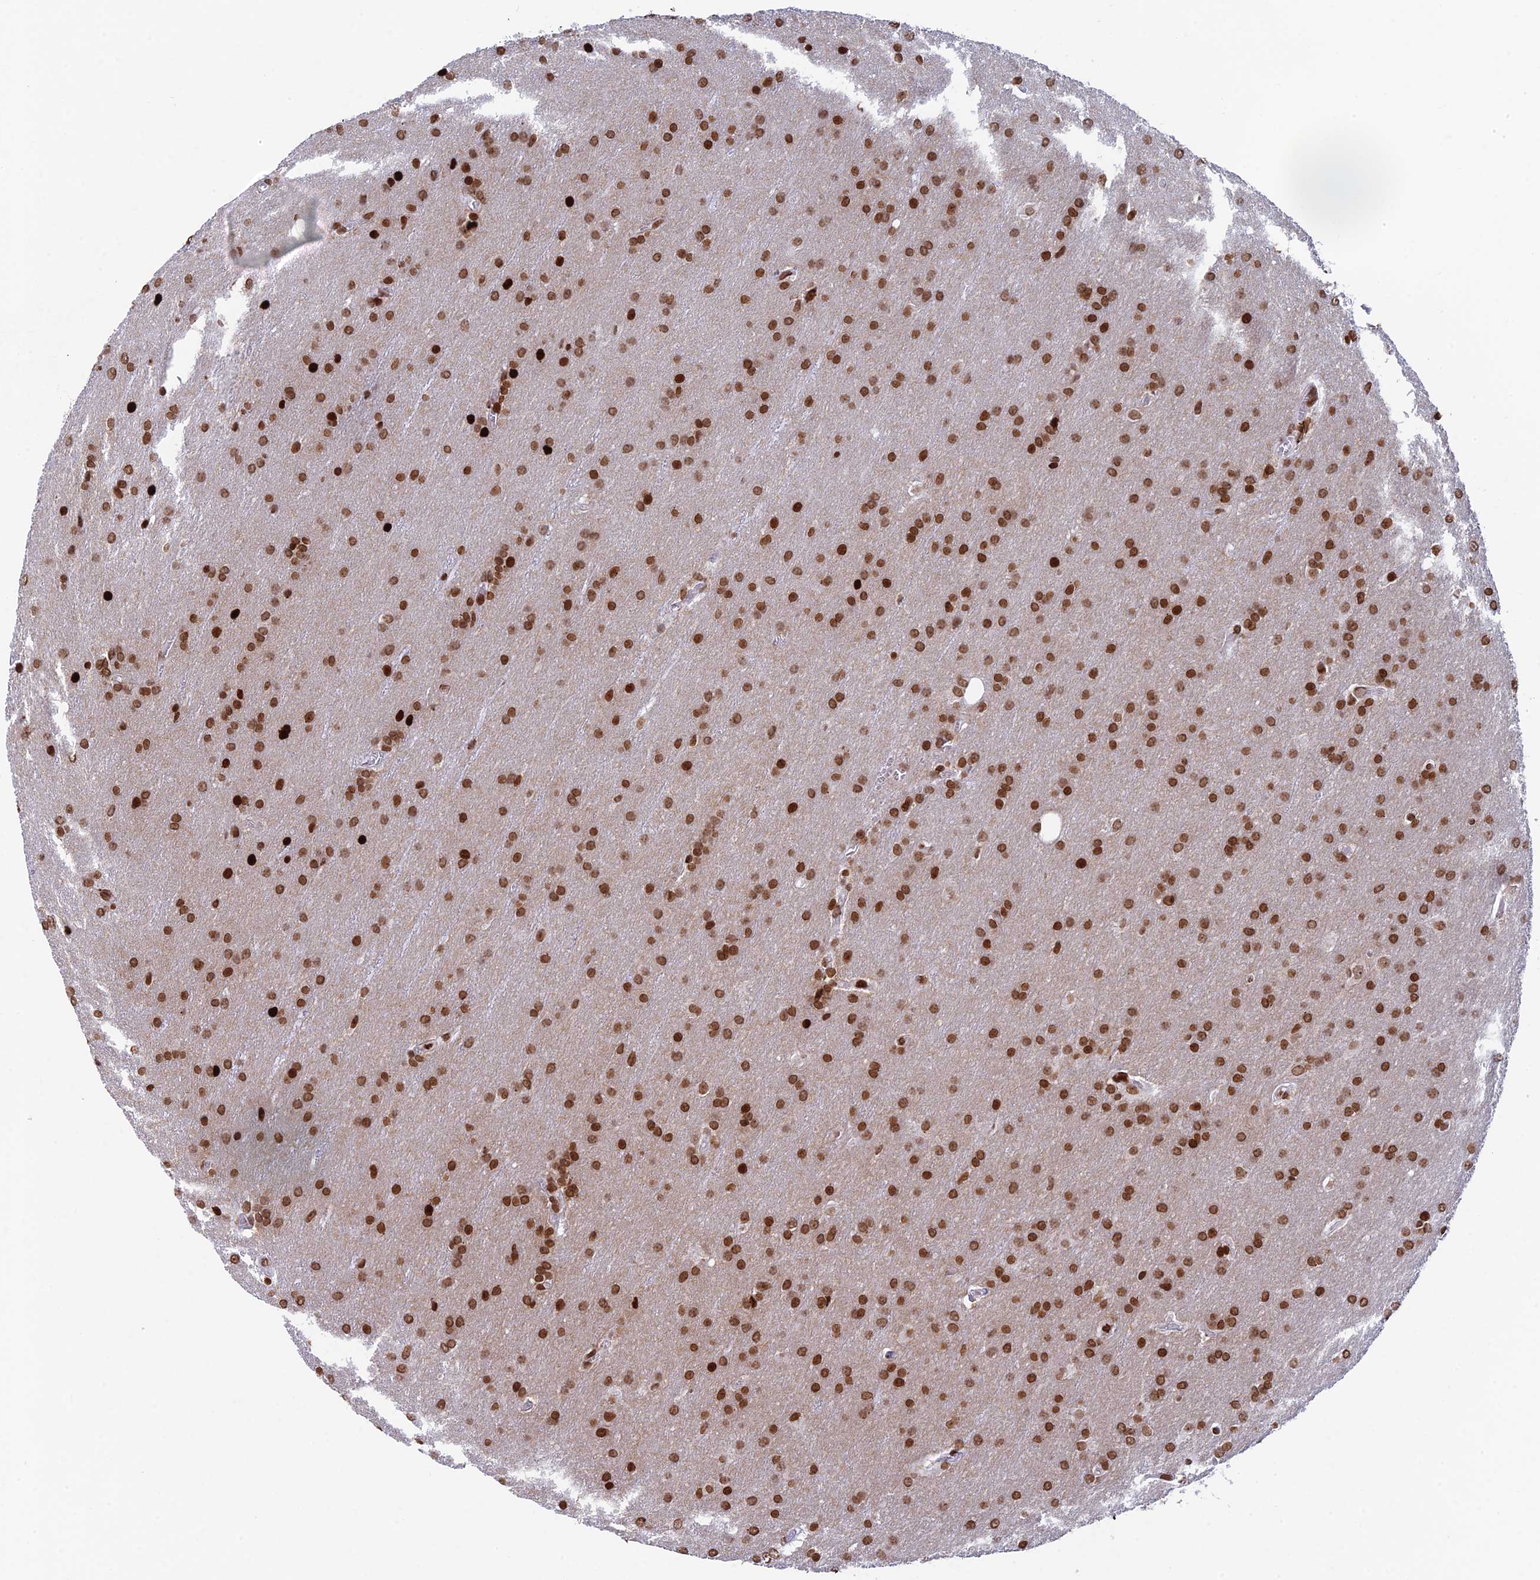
{"staining": {"intensity": "moderate", "quantity": ">75%", "location": "nuclear"}, "tissue": "glioma", "cell_type": "Tumor cells", "image_type": "cancer", "snomed": [{"axis": "morphology", "description": "Glioma, malignant, Low grade"}, {"axis": "topography", "description": "Brain"}], "caption": "Protein staining of low-grade glioma (malignant) tissue exhibits moderate nuclear expression in approximately >75% of tumor cells.", "gene": "RPAP1", "patient": {"sex": "female", "age": 32}}